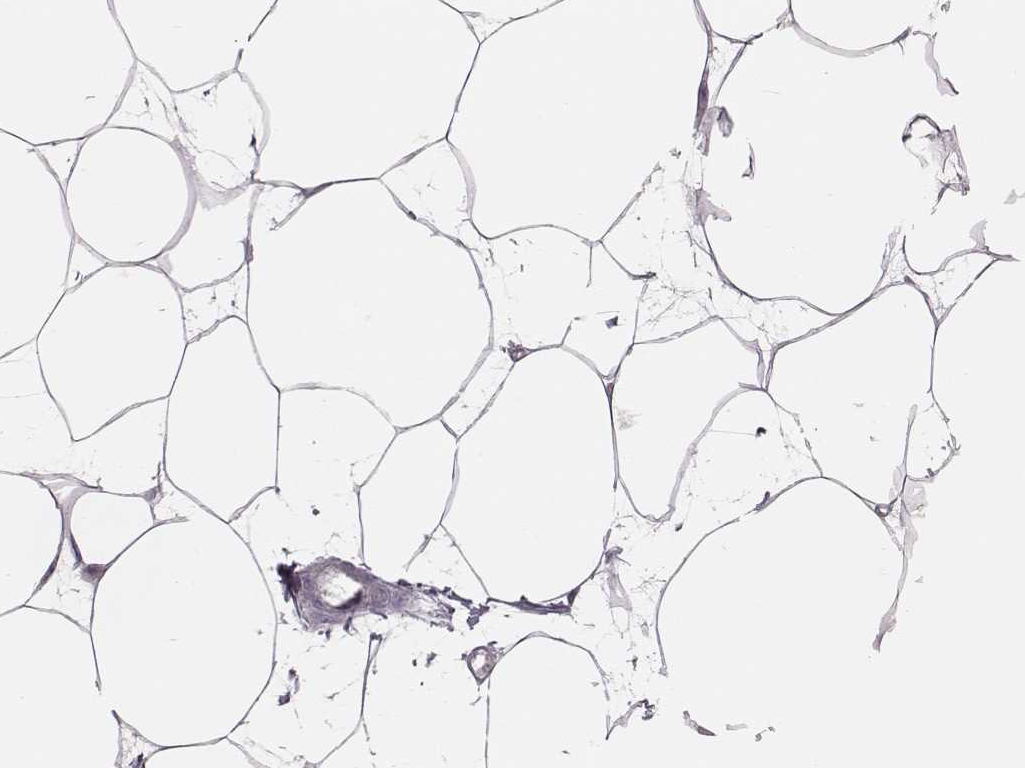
{"staining": {"intensity": "negative", "quantity": "none", "location": "none"}, "tissue": "breast", "cell_type": "Adipocytes", "image_type": "normal", "snomed": [{"axis": "morphology", "description": "Normal tissue, NOS"}, {"axis": "topography", "description": "Breast"}], "caption": "Normal breast was stained to show a protein in brown. There is no significant expression in adipocytes. (Stains: DAB IHC with hematoxylin counter stain, Microscopy: brightfield microscopy at high magnification).", "gene": "PDCD1", "patient": {"sex": "female", "age": 45}}